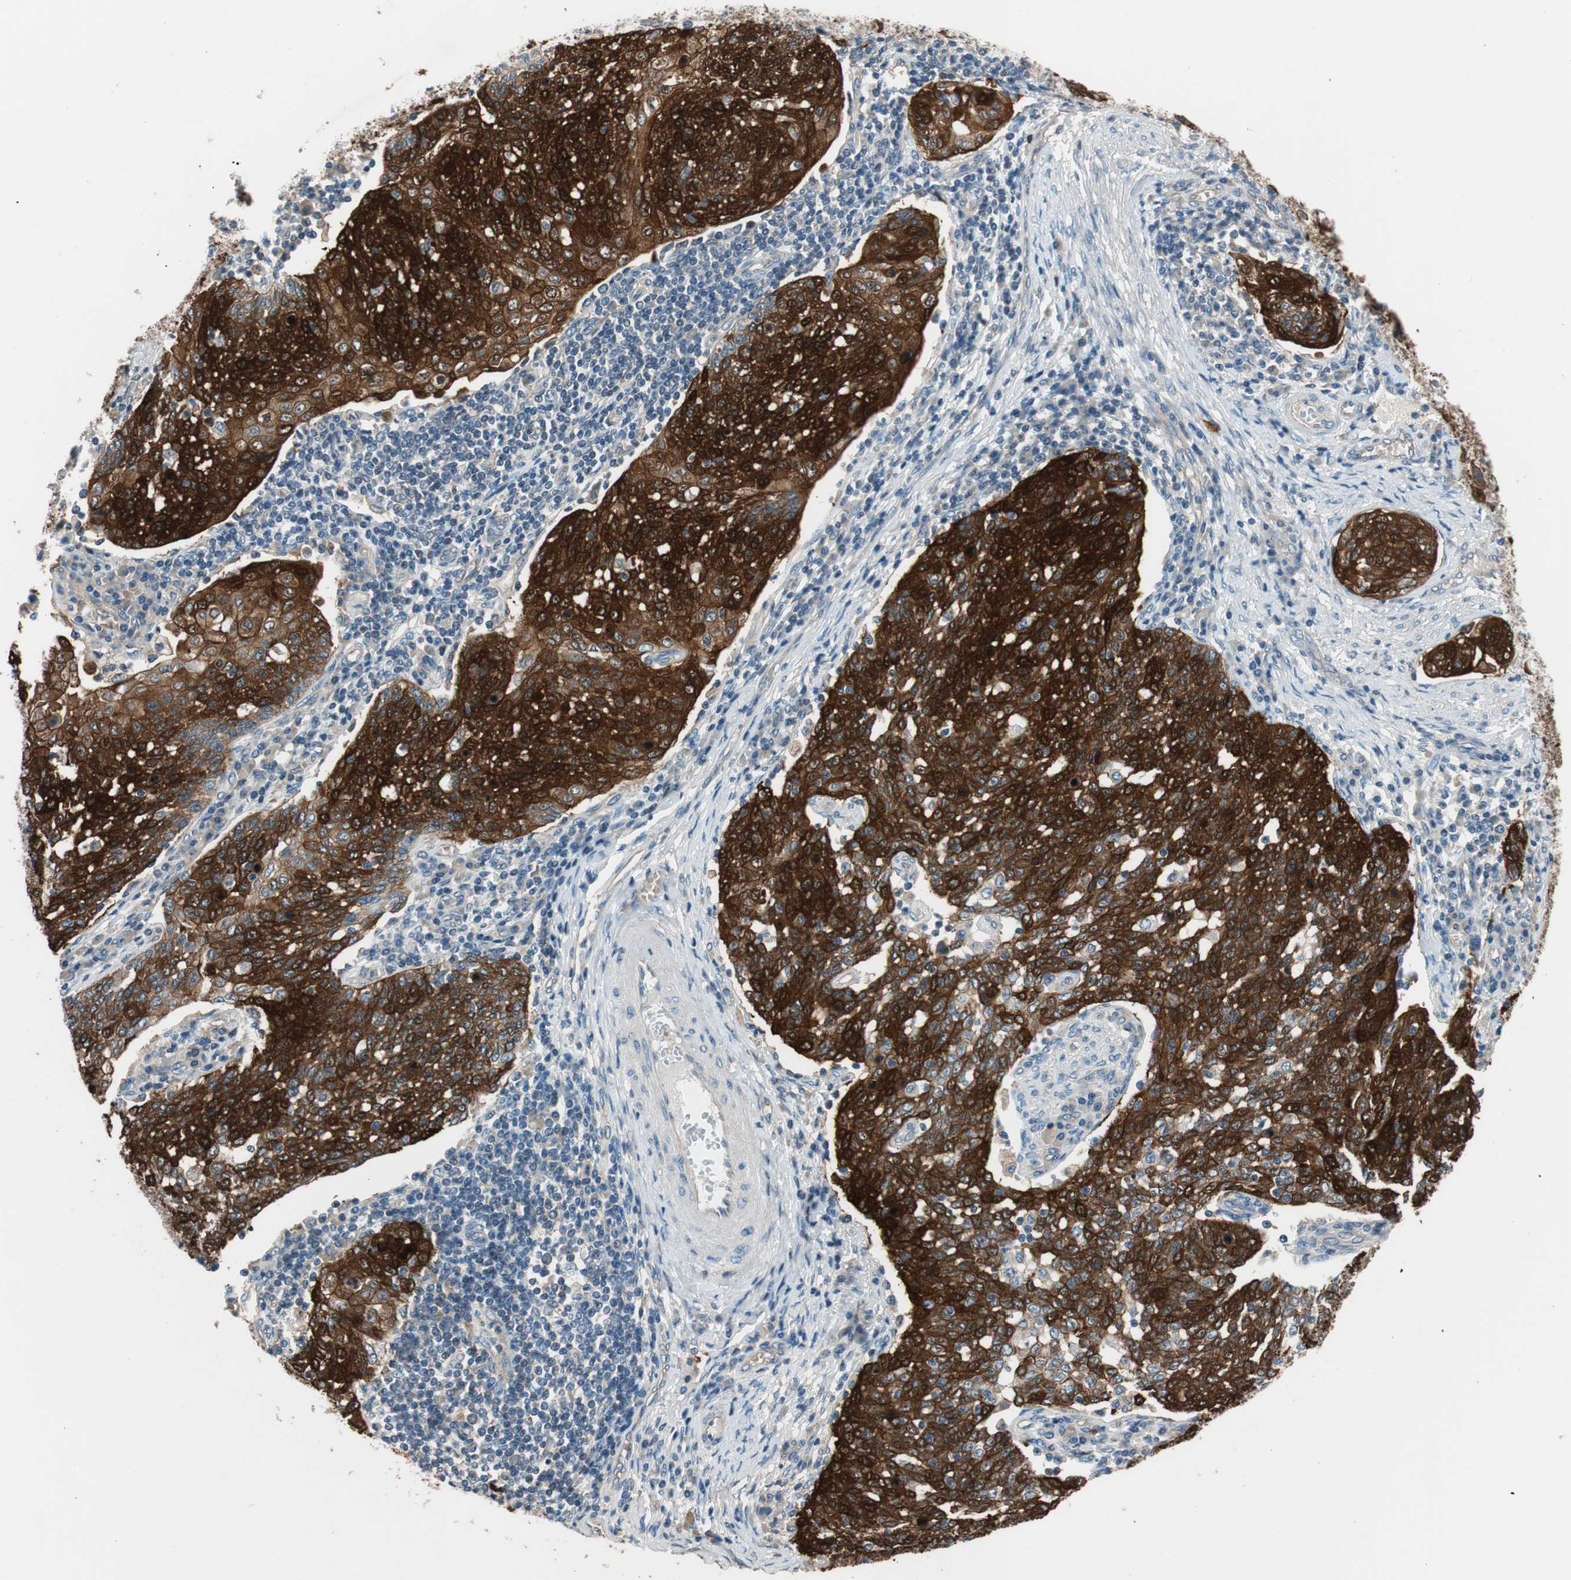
{"staining": {"intensity": "strong", "quantity": ">75%", "location": "cytoplasmic/membranous"}, "tissue": "cervical cancer", "cell_type": "Tumor cells", "image_type": "cancer", "snomed": [{"axis": "morphology", "description": "Squamous cell carcinoma, NOS"}, {"axis": "topography", "description": "Cervix"}], "caption": "Squamous cell carcinoma (cervical) stained for a protein (brown) reveals strong cytoplasmic/membranous positive expression in approximately >75% of tumor cells.", "gene": "CALML3", "patient": {"sex": "female", "age": 34}}